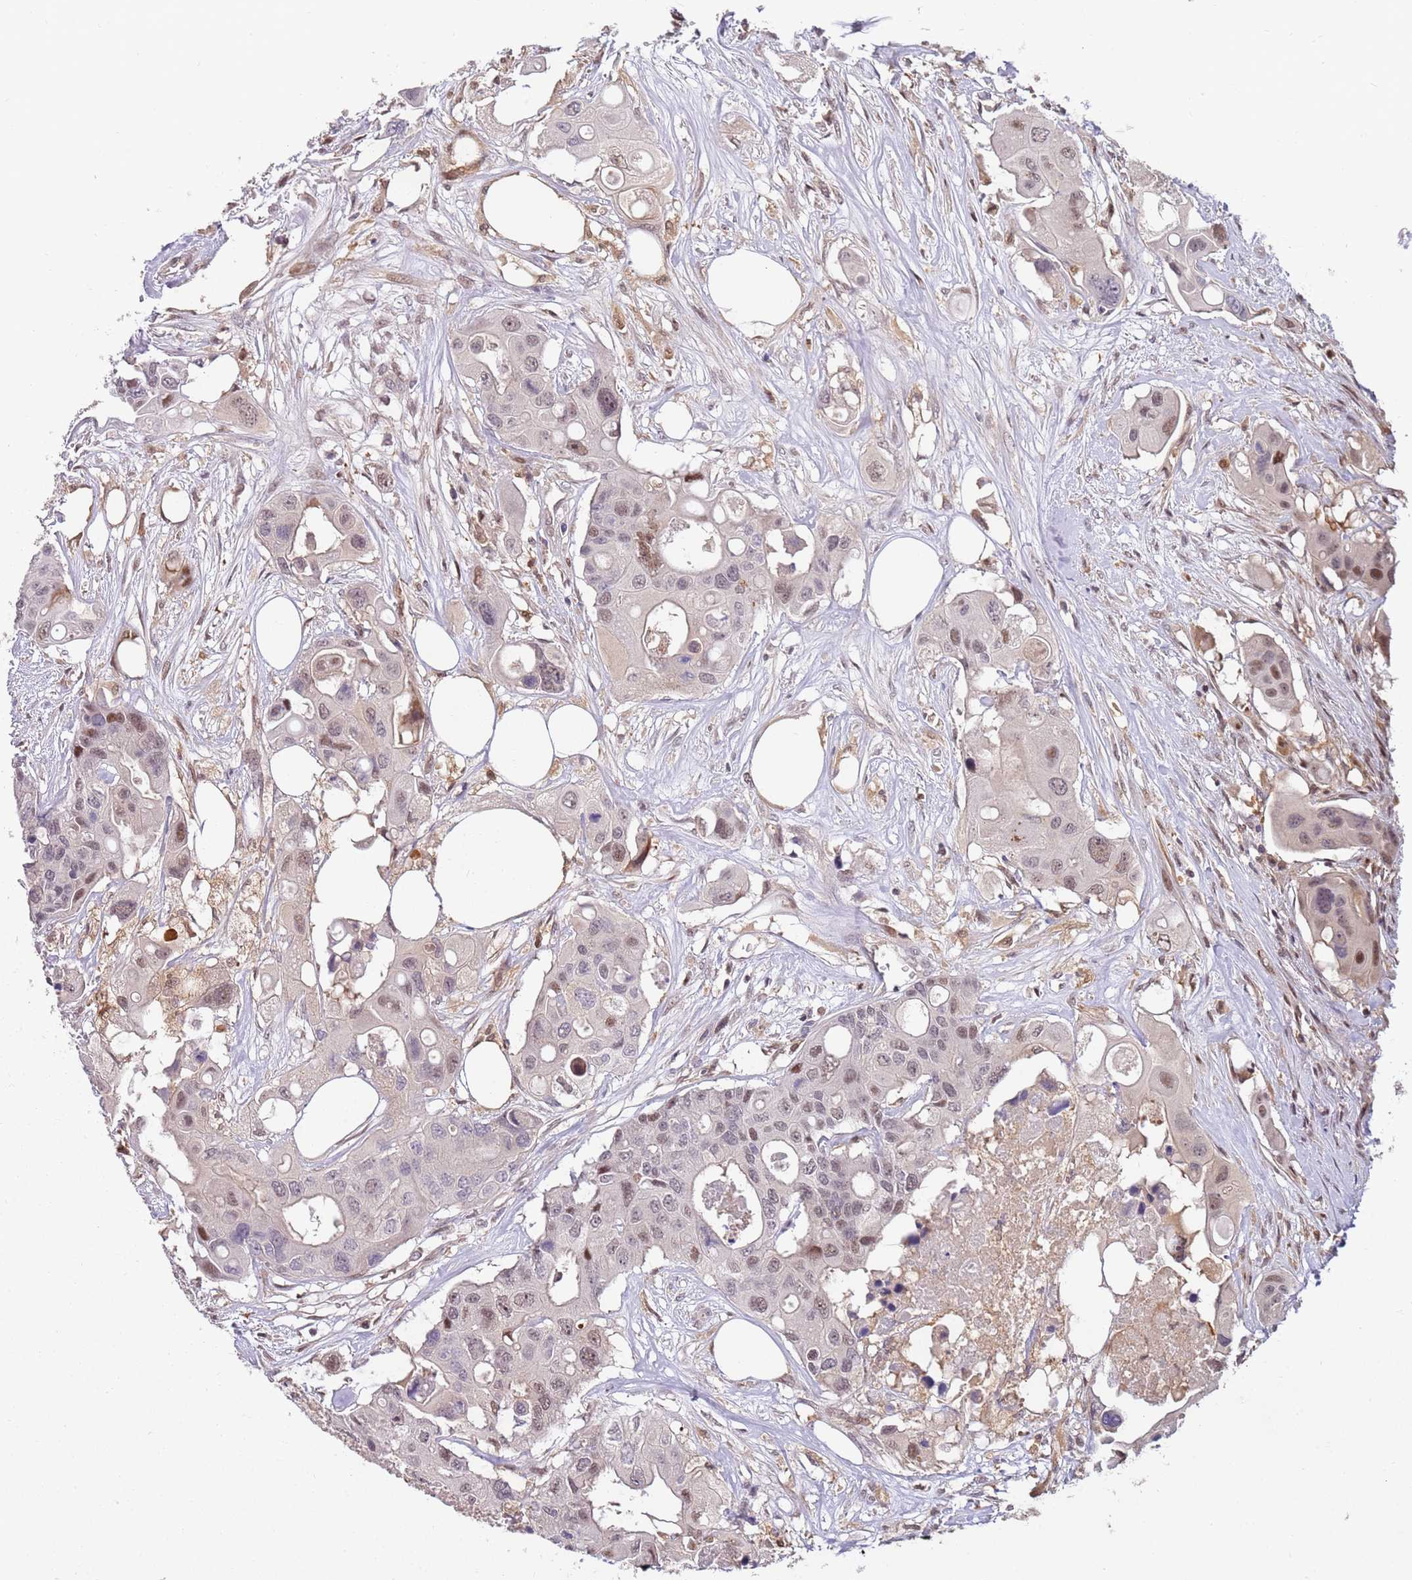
{"staining": {"intensity": "moderate", "quantity": "<25%", "location": "nuclear"}, "tissue": "colorectal cancer", "cell_type": "Tumor cells", "image_type": "cancer", "snomed": [{"axis": "morphology", "description": "Adenocarcinoma, NOS"}, {"axis": "topography", "description": "Colon"}], "caption": "Human adenocarcinoma (colorectal) stained for a protein (brown) demonstrates moderate nuclear positive staining in about <25% of tumor cells.", "gene": "GSTO2", "patient": {"sex": "male", "age": 77}}